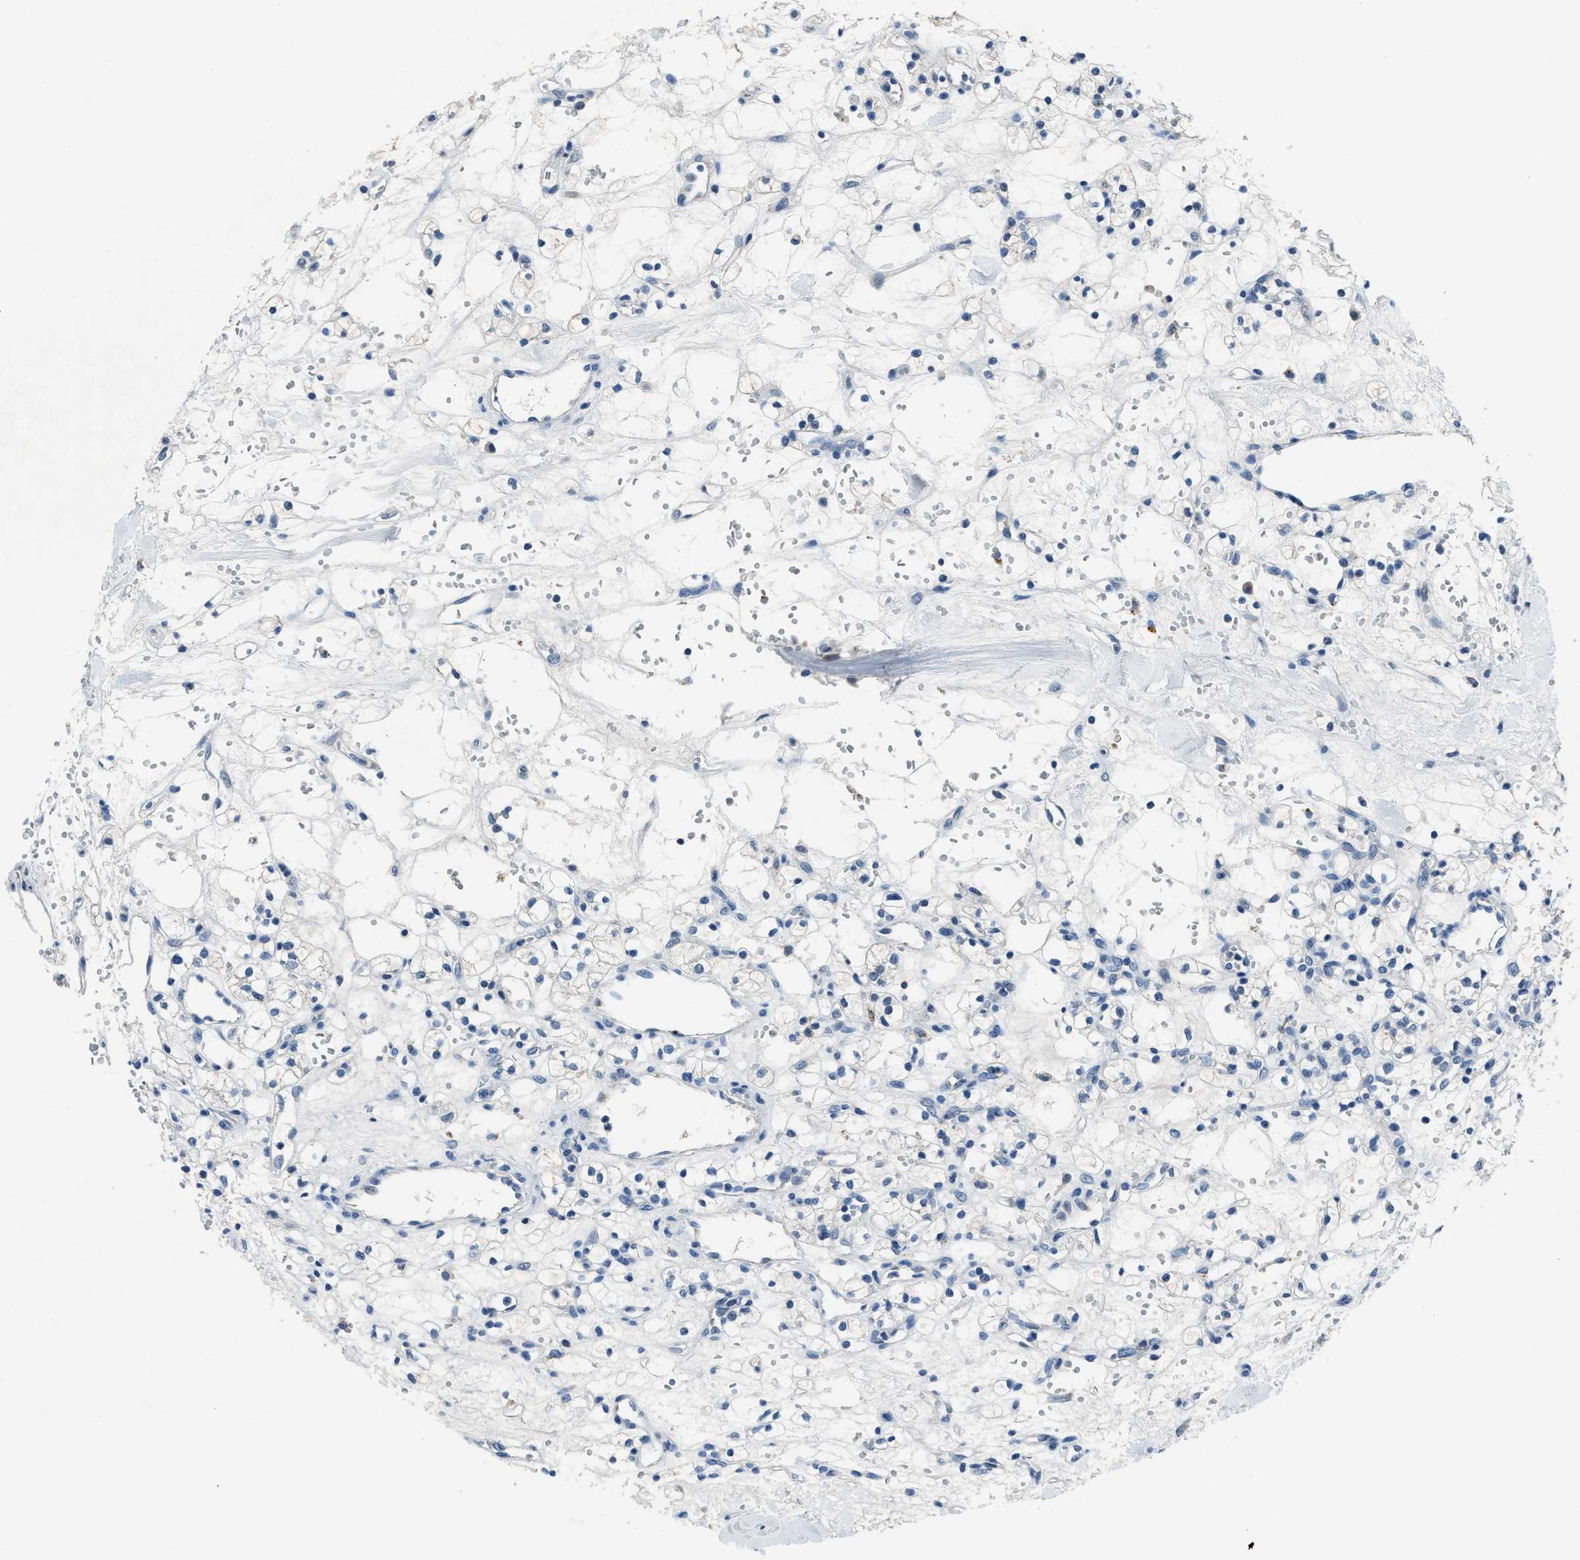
{"staining": {"intensity": "negative", "quantity": "none", "location": "none"}, "tissue": "renal cancer", "cell_type": "Tumor cells", "image_type": "cancer", "snomed": [{"axis": "morphology", "description": "Adenocarcinoma, NOS"}, {"axis": "topography", "description": "Kidney"}], "caption": "DAB immunohistochemical staining of renal adenocarcinoma shows no significant positivity in tumor cells.", "gene": "ADAM2", "patient": {"sex": "female", "age": 60}}